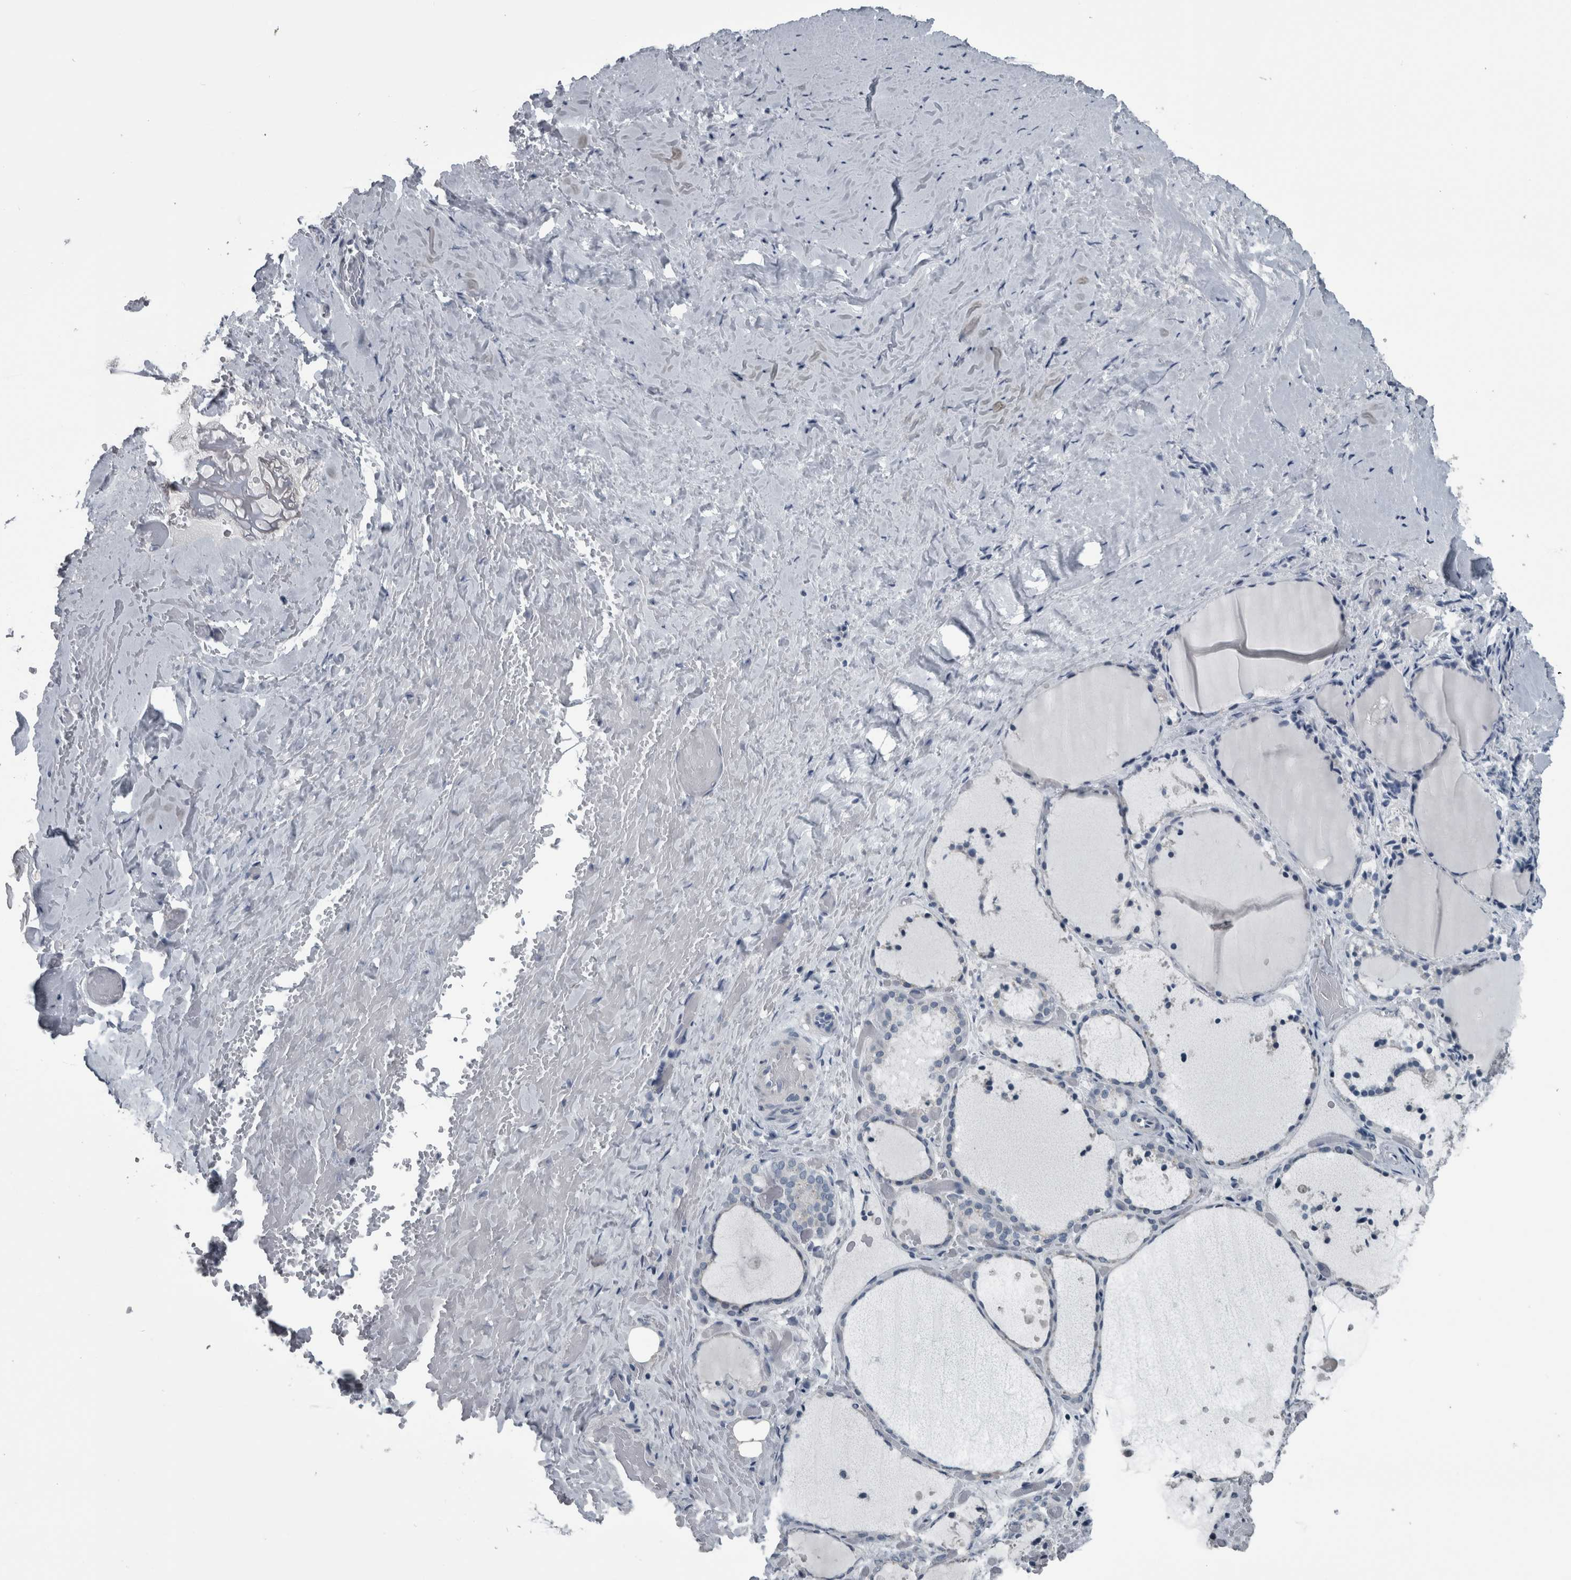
{"staining": {"intensity": "negative", "quantity": "none", "location": "none"}, "tissue": "thyroid gland", "cell_type": "Glandular cells", "image_type": "normal", "snomed": [{"axis": "morphology", "description": "Normal tissue, NOS"}, {"axis": "topography", "description": "Thyroid gland"}], "caption": "High power microscopy micrograph of an immunohistochemistry micrograph of unremarkable thyroid gland, revealing no significant staining in glandular cells.", "gene": "KRT20", "patient": {"sex": "female", "age": 44}}